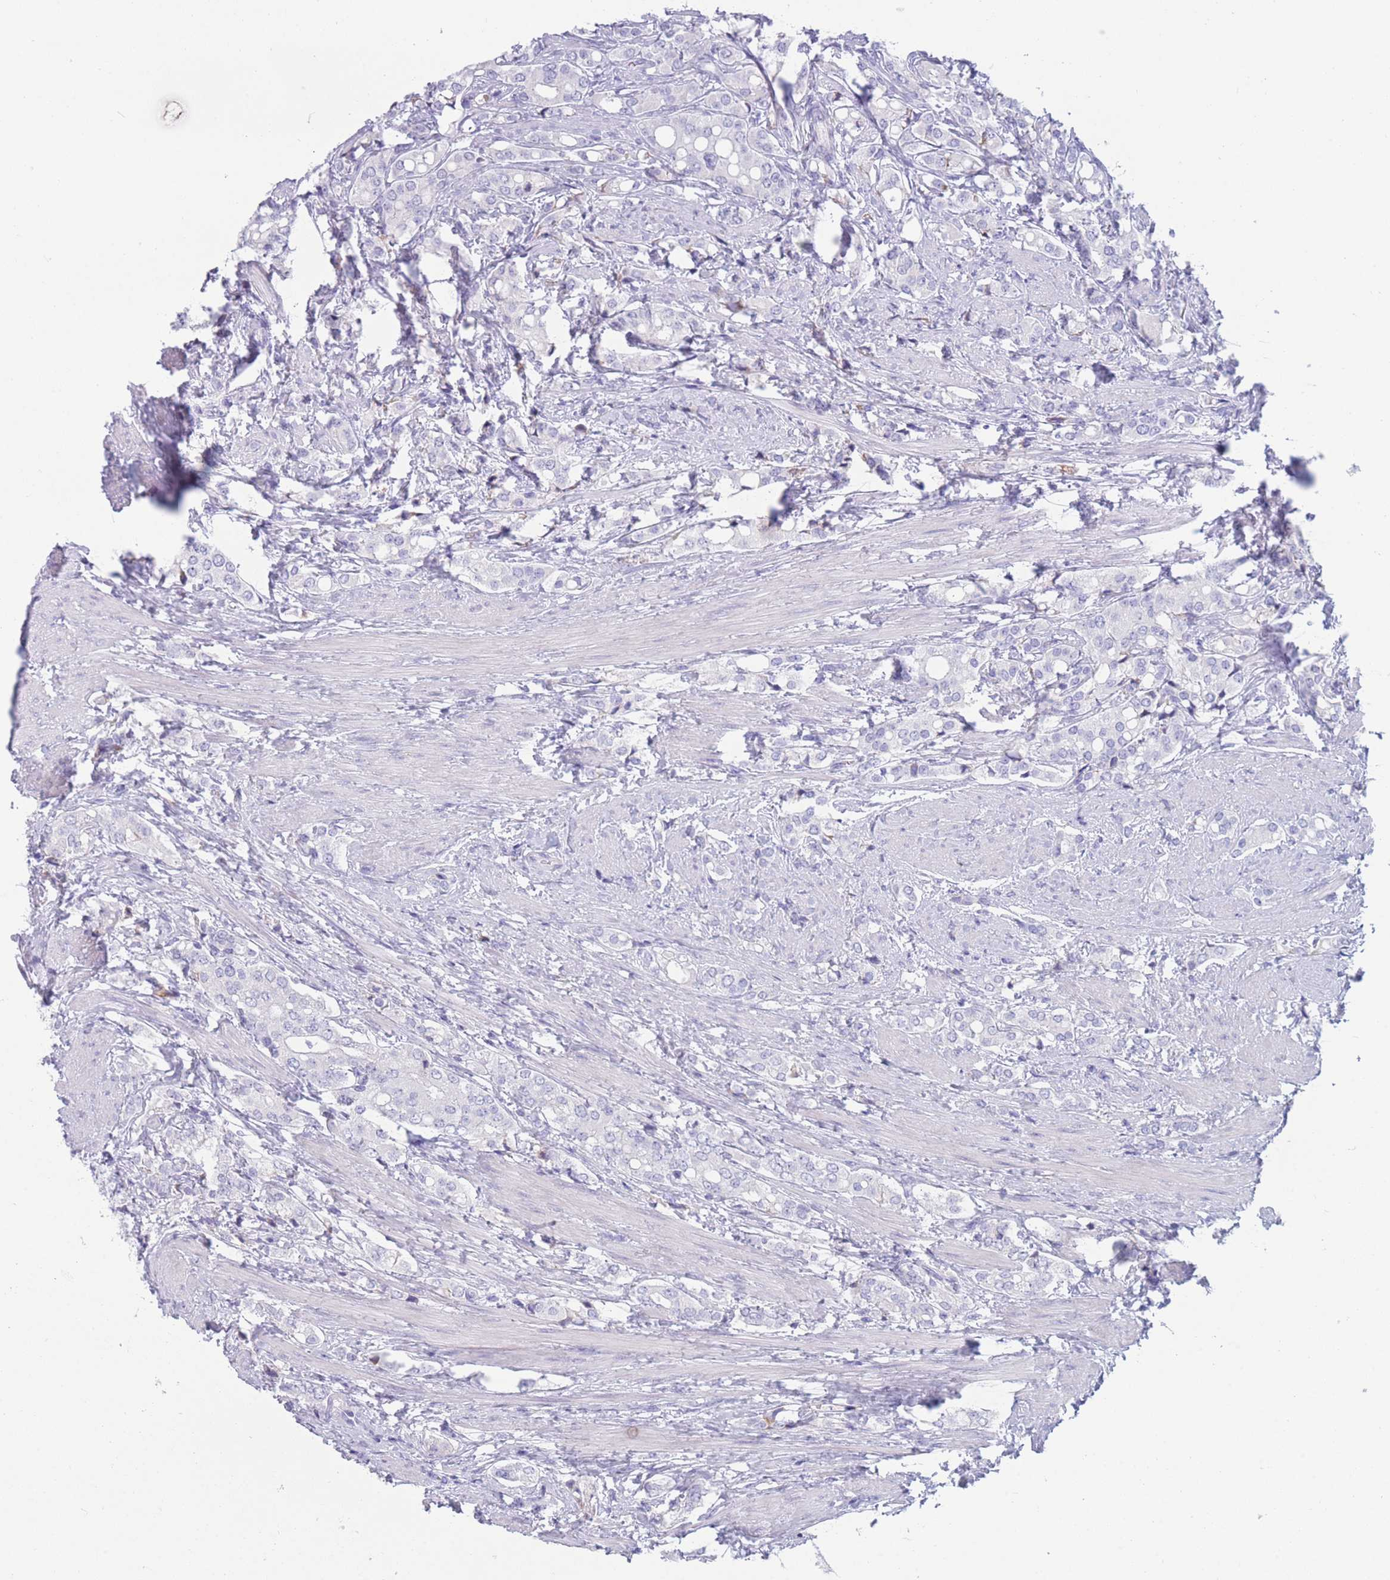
{"staining": {"intensity": "negative", "quantity": "none", "location": "none"}, "tissue": "prostate cancer", "cell_type": "Tumor cells", "image_type": "cancer", "snomed": [{"axis": "morphology", "description": "Adenocarcinoma, High grade"}, {"axis": "topography", "description": "Prostate"}], "caption": "Immunohistochemical staining of human prostate cancer (high-grade adenocarcinoma) reveals no significant positivity in tumor cells.", "gene": "COL27A1", "patient": {"sex": "male", "age": 71}}